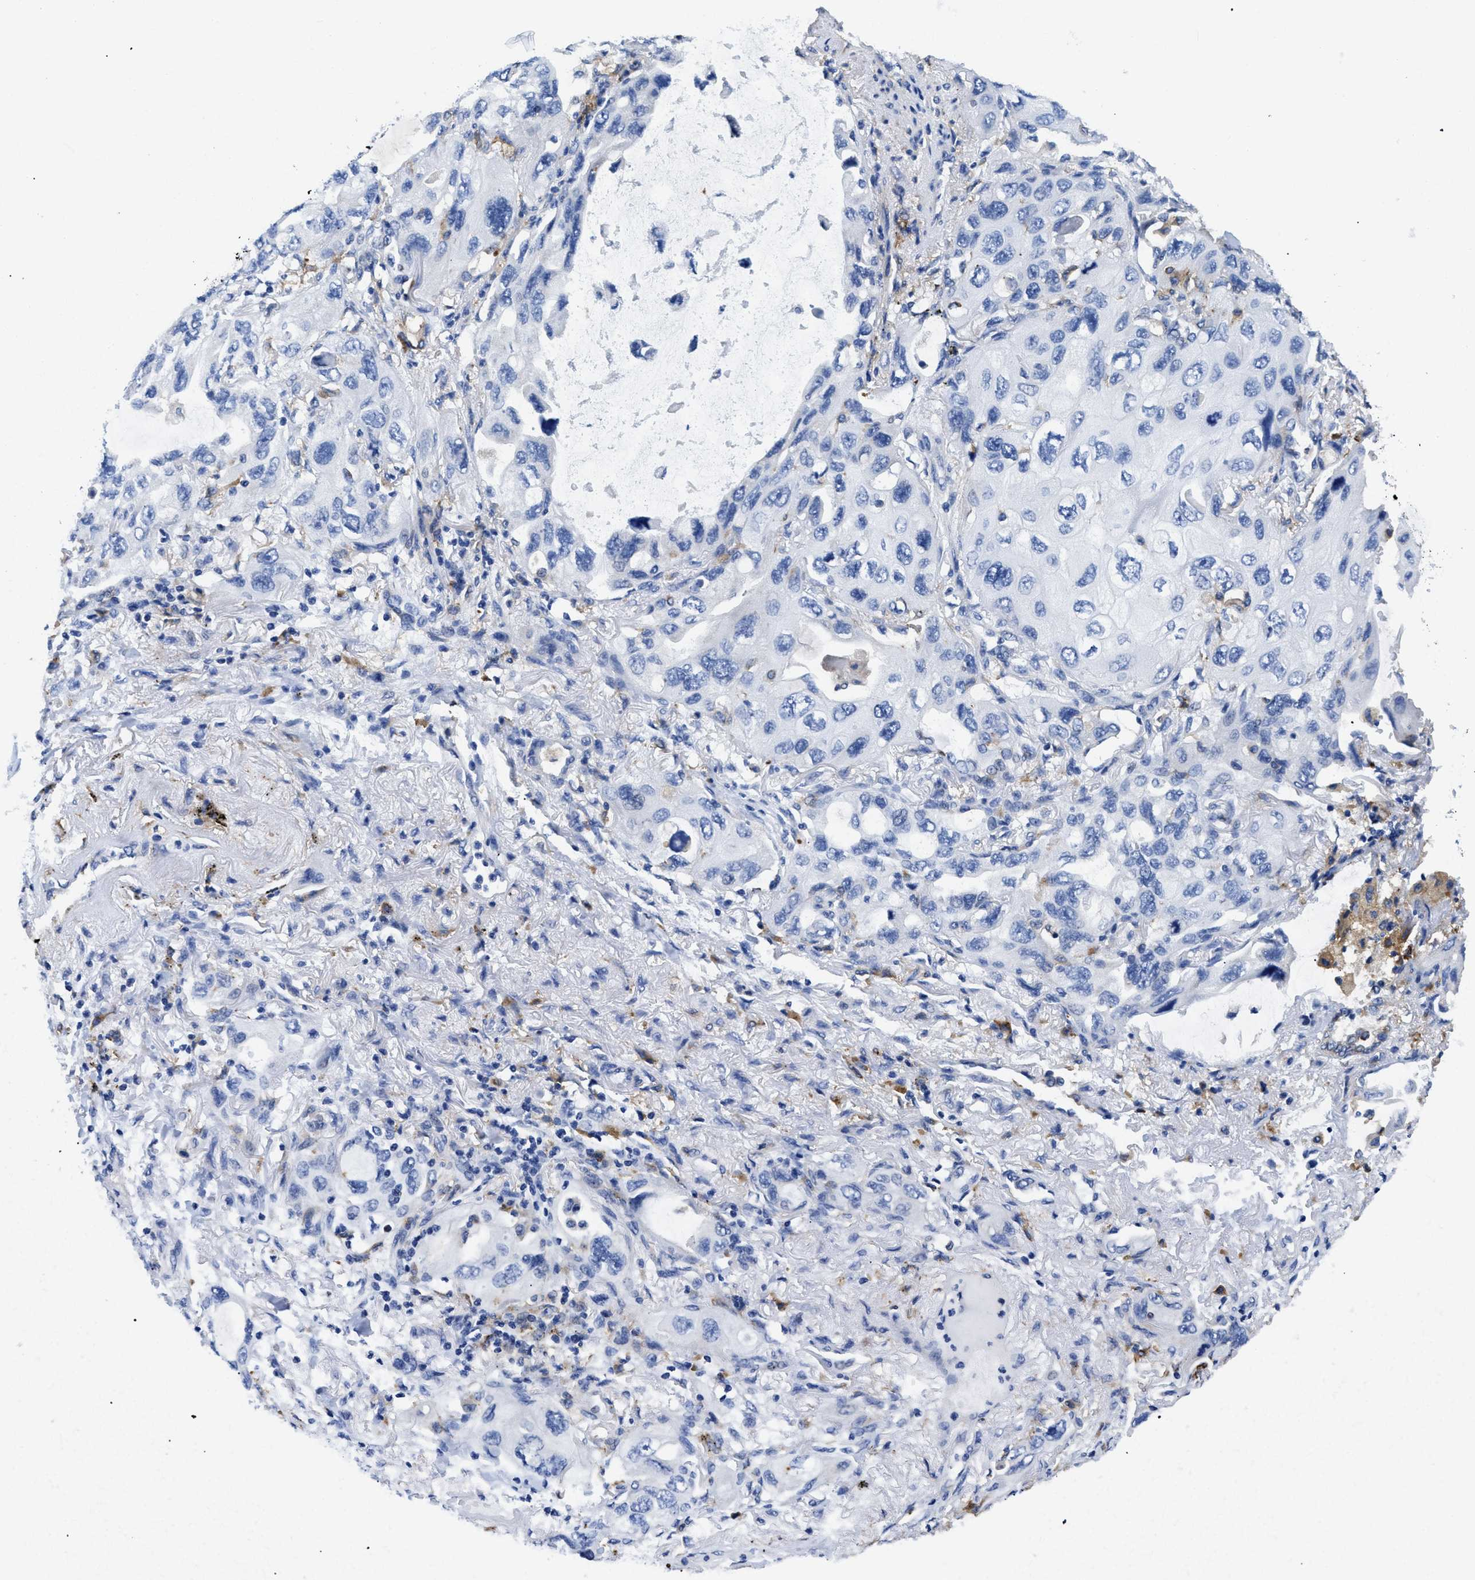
{"staining": {"intensity": "negative", "quantity": "none", "location": "none"}, "tissue": "lung cancer", "cell_type": "Tumor cells", "image_type": "cancer", "snomed": [{"axis": "morphology", "description": "Squamous cell carcinoma, NOS"}, {"axis": "topography", "description": "Lung"}], "caption": "A micrograph of squamous cell carcinoma (lung) stained for a protein displays no brown staining in tumor cells.", "gene": "HLA-DPA1", "patient": {"sex": "female", "age": 73}}